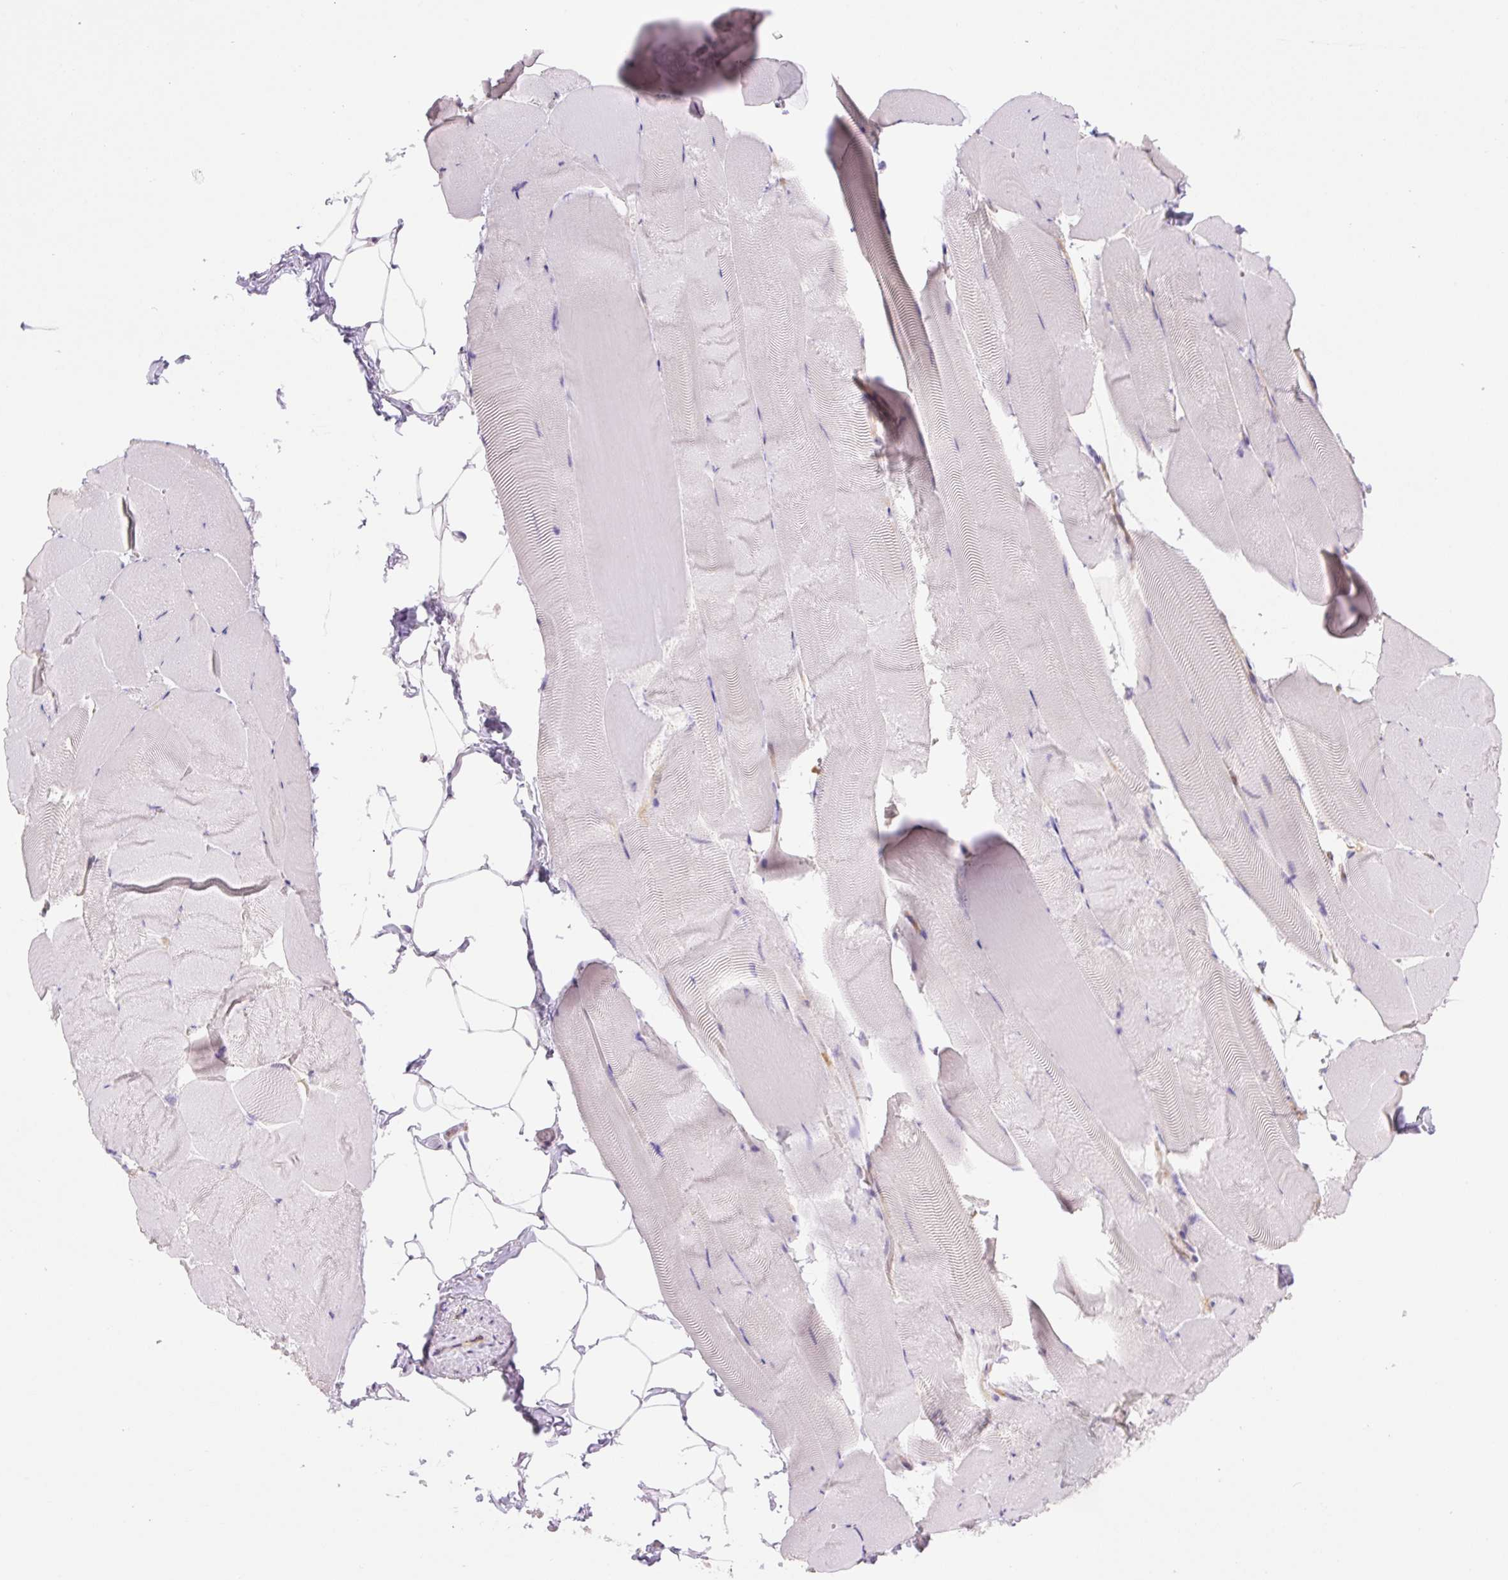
{"staining": {"intensity": "negative", "quantity": "none", "location": "none"}, "tissue": "skeletal muscle", "cell_type": "Myocytes", "image_type": "normal", "snomed": [{"axis": "morphology", "description": "Normal tissue, NOS"}, {"axis": "topography", "description": "Skeletal muscle"}], "caption": "Skeletal muscle was stained to show a protein in brown. There is no significant expression in myocytes. (Stains: DAB (3,3'-diaminobenzidine) immunohistochemistry (IHC) with hematoxylin counter stain, Microscopy: brightfield microscopy at high magnification).", "gene": "MINK1", "patient": {"sex": "female", "age": 64}}